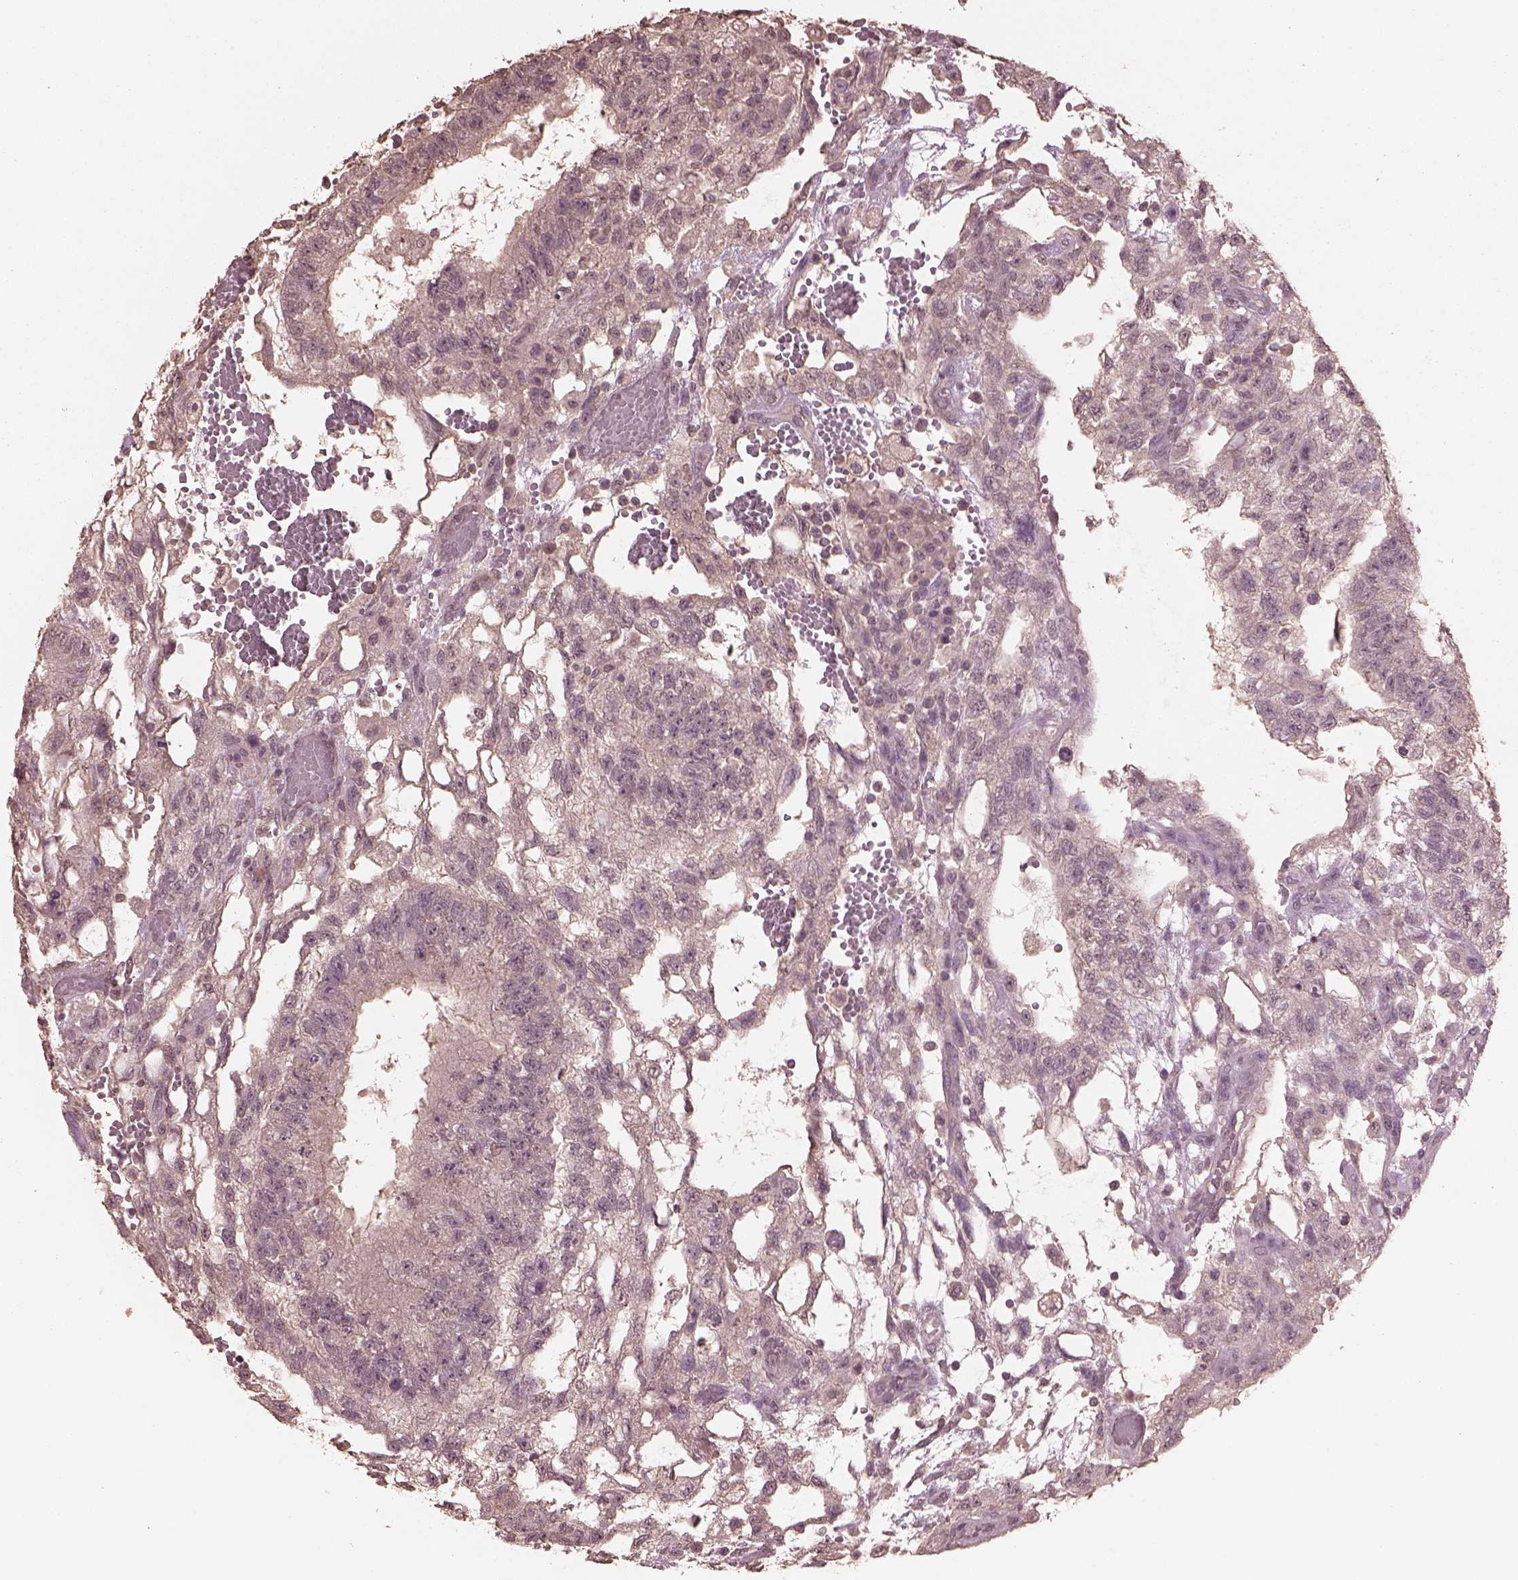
{"staining": {"intensity": "negative", "quantity": "none", "location": "none"}, "tissue": "testis cancer", "cell_type": "Tumor cells", "image_type": "cancer", "snomed": [{"axis": "morphology", "description": "Carcinoma, Embryonal, NOS"}, {"axis": "topography", "description": "Testis"}], "caption": "This is an immunohistochemistry histopathology image of testis cancer. There is no positivity in tumor cells.", "gene": "CPT1C", "patient": {"sex": "male", "age": 32}}